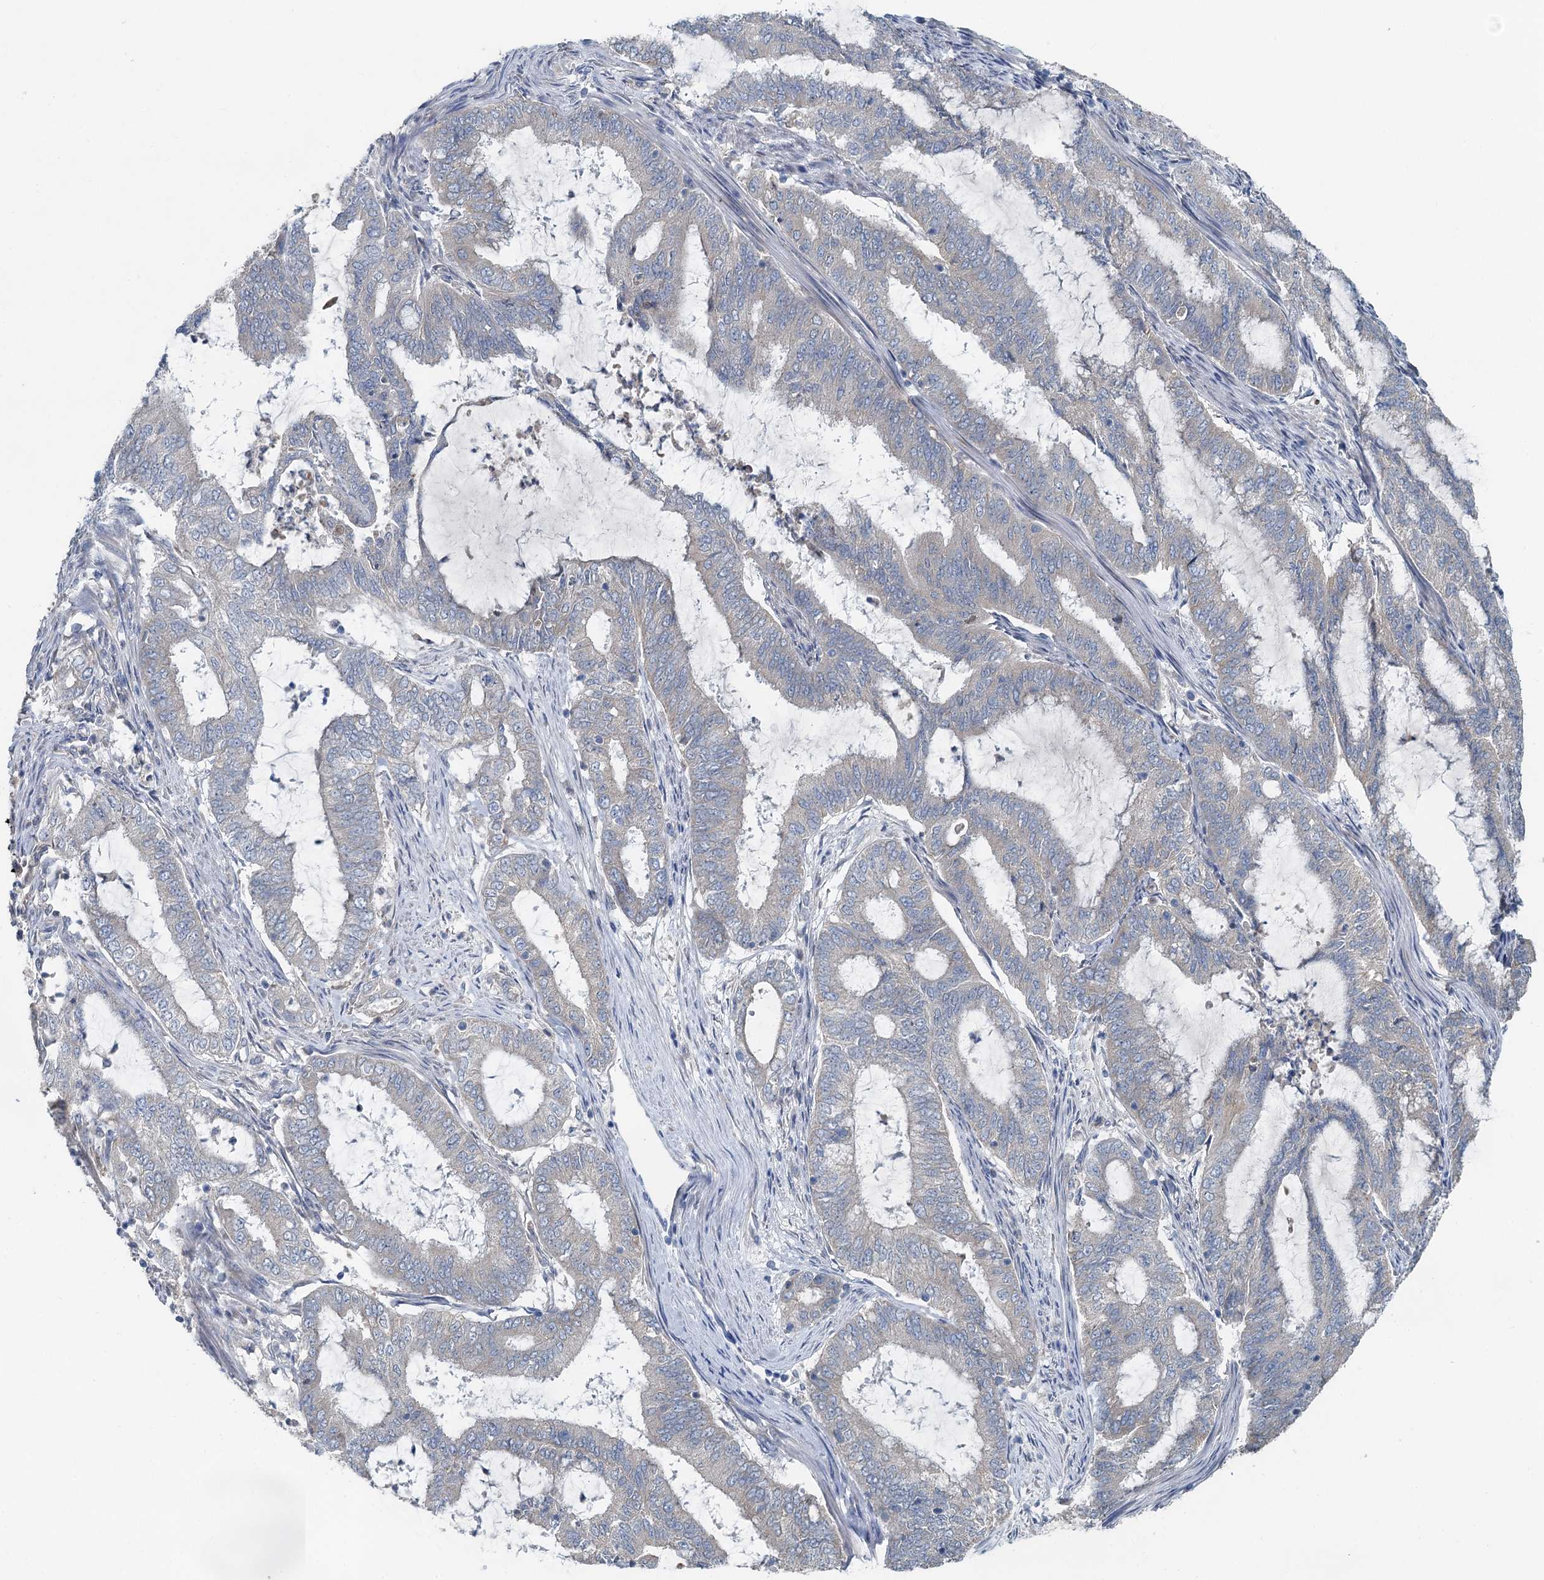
{"staining": {"intensity": "negative", "quantity": "none", "location": "none"}, "tissue": "endometrial cancer", "cell_type": "Tumor cells", "image_type": "cancer", "snomed": [{"axis": "morphology", "description": "Adenocarcinoma, NOS"}, {"axis": "topography", "description": "Endometrium"}], "caption": "Immunohistochemistry histopathology image of human endometrial cancer (adenocarcinoma) stained for a protein (brown), which shows no expression in tumor cells. (DAB (3,3'-diaminobenzidine) immunohistochemistry with hematoxylin counter stain).", "gene": "C6orf120", "patient": {"sex": "female", "age": 51}}